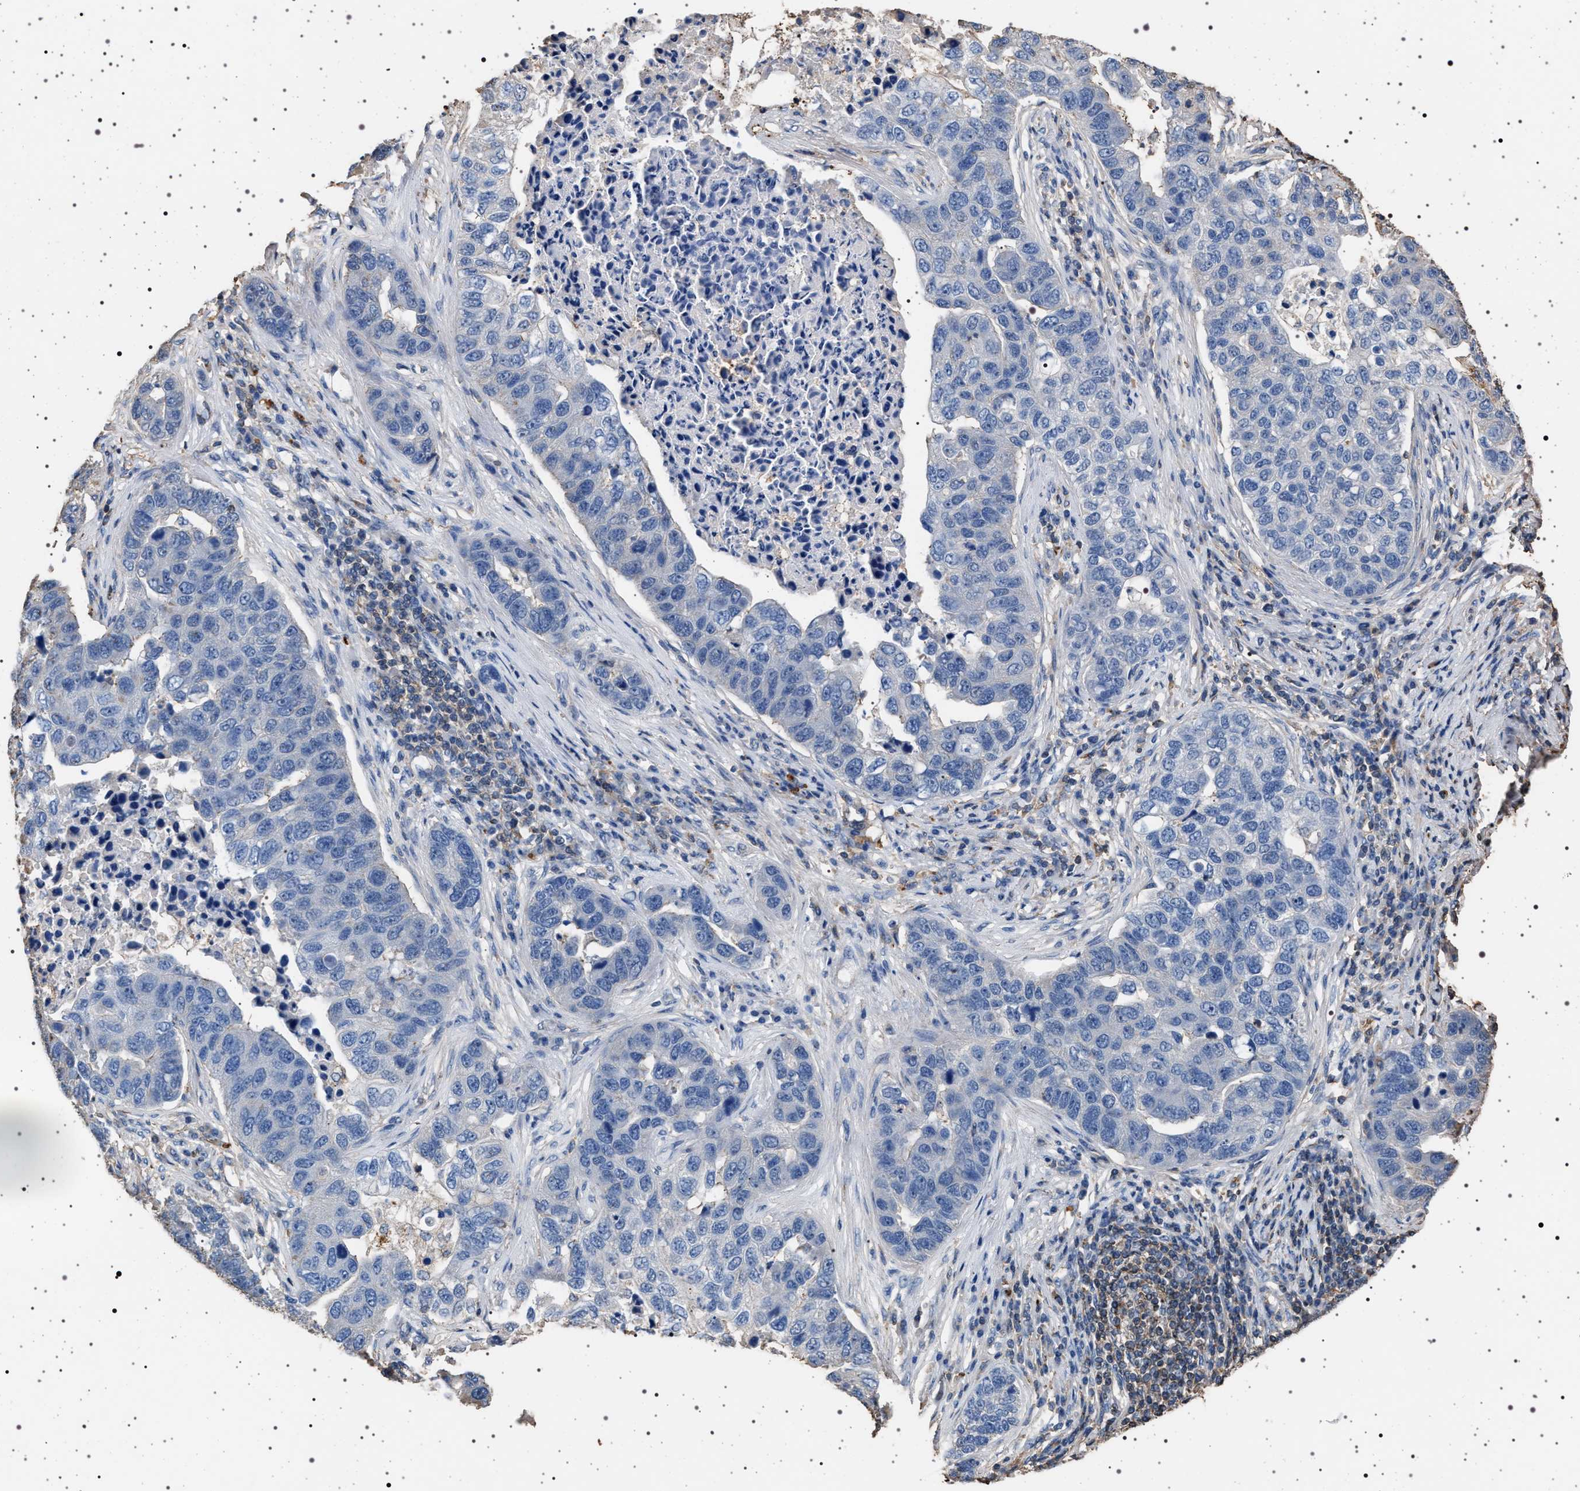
{"staining": {"intensity": "negative", "quantity": "none", "location": "none"}, "tissue": "pancreatic cancer", "cell_type": "Tumor cells", "image_type": "cancer", "snomed": [{"axis": "morphology", "description": "Adenocarcinoma, NOS"}, {"axis": "topography", "description": "Pancreas"}], "caption": "DAB immunohistochemical staining of pancreatic cancer reveals no significant expression in tumor cells. (DAB immunohistochemistry, high magnification).", "gene": "SMAP2", "patient": {"sex": "female", "age": 61}}